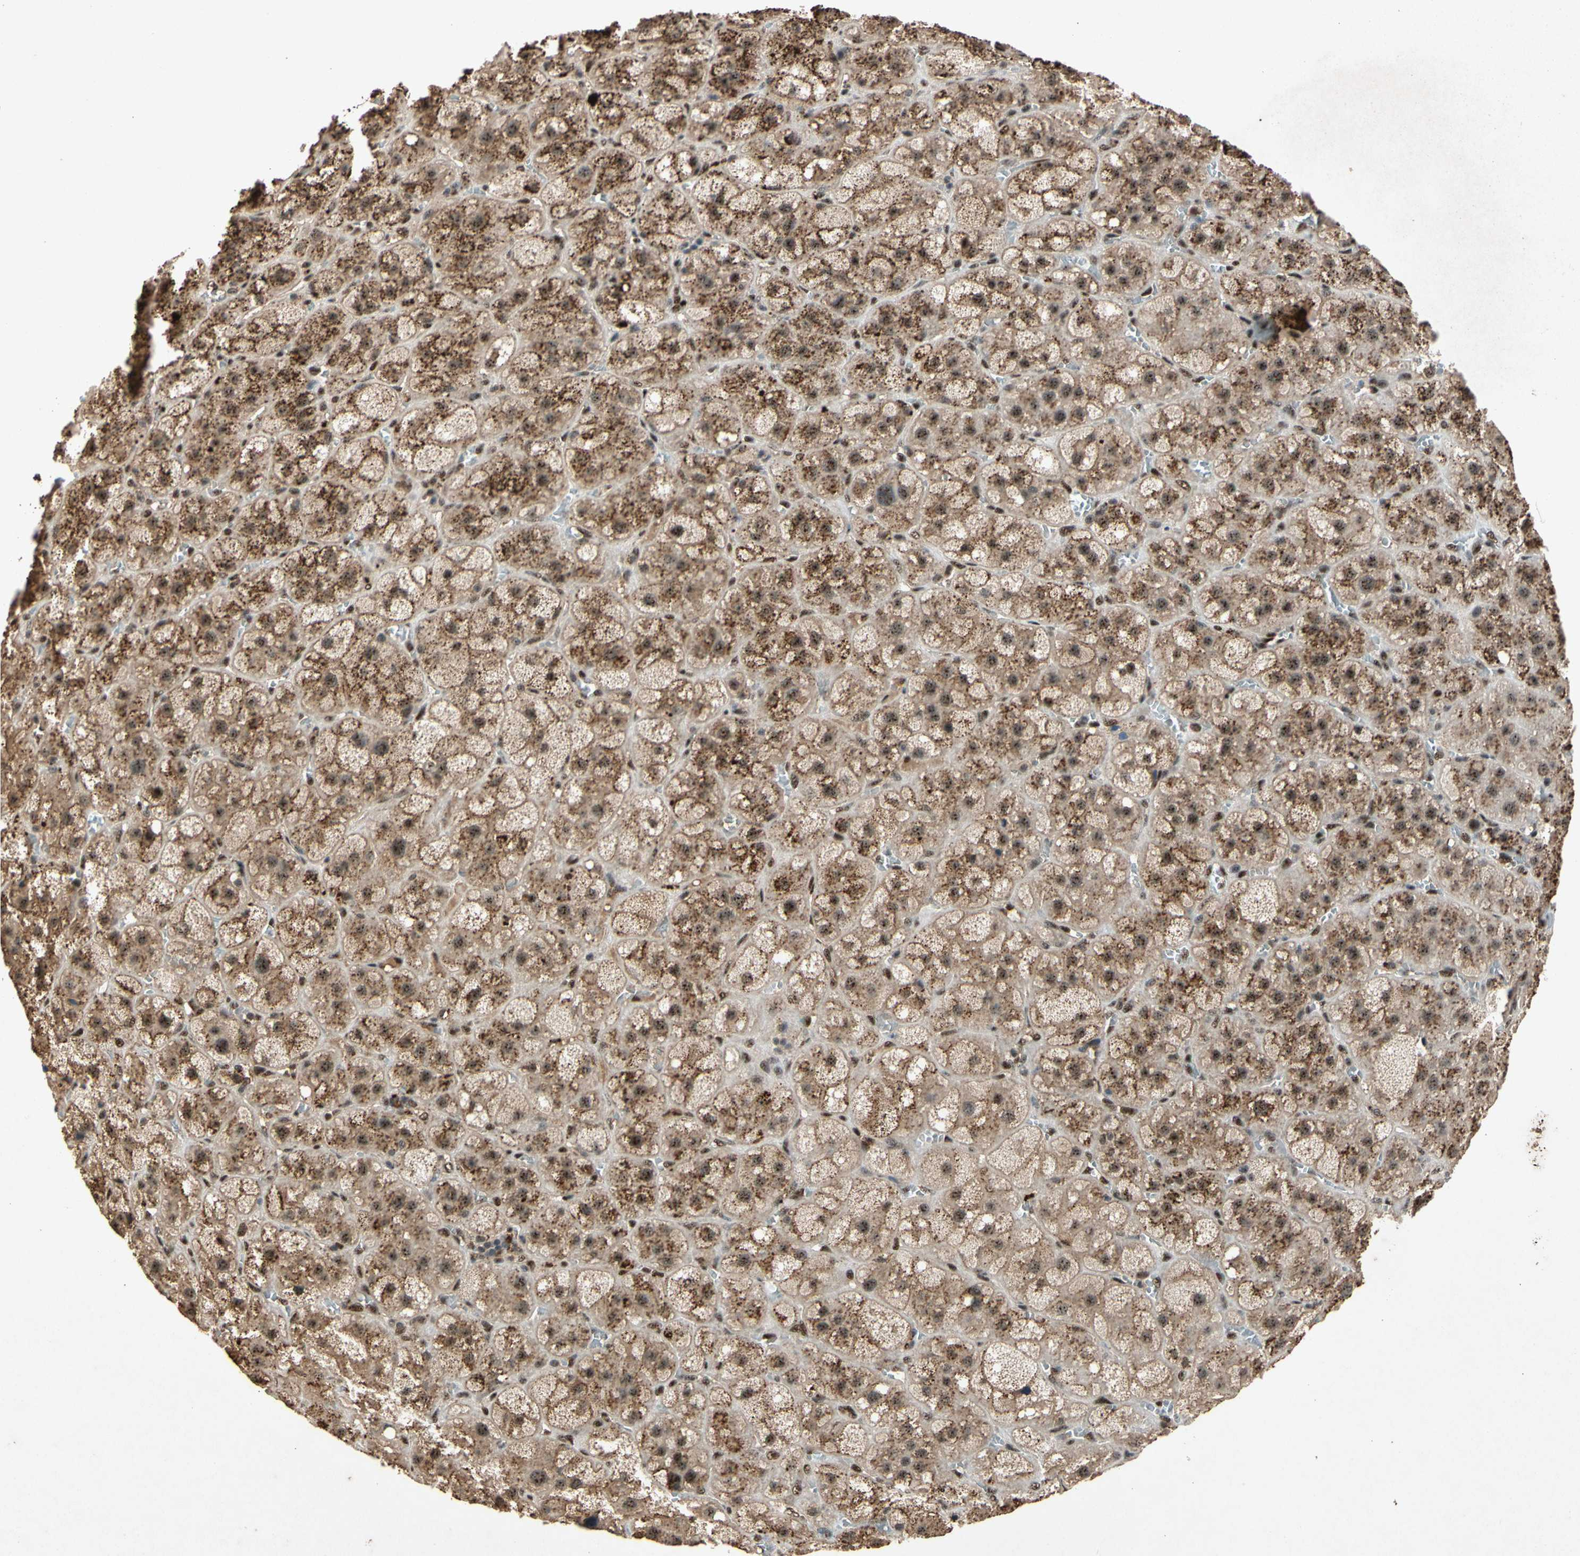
{"staining": {"intensity": "moderate", "quantity": ">75%", "location": "cytoplasmic/membranous,nuclear"}, "tissue": "adrenal gland", "cell_type": "Glandular cells", "image_type": "normal", "snomed": [{"axis": "morphology", "description": "Normal tissue, NOS"}, {"axis": "topography", "description": "Adrenal gland"}], "caption": "Immunohistochemistry micrograph of benign human adrenal gland stained for a protein (brown), which demonstrates medium levels of moderate cytoplasmic/membranous,nuclear expression in approximately >75% of glandular cells.", "gene": "PML", "patient": {"sex": "female", "age": 47}}